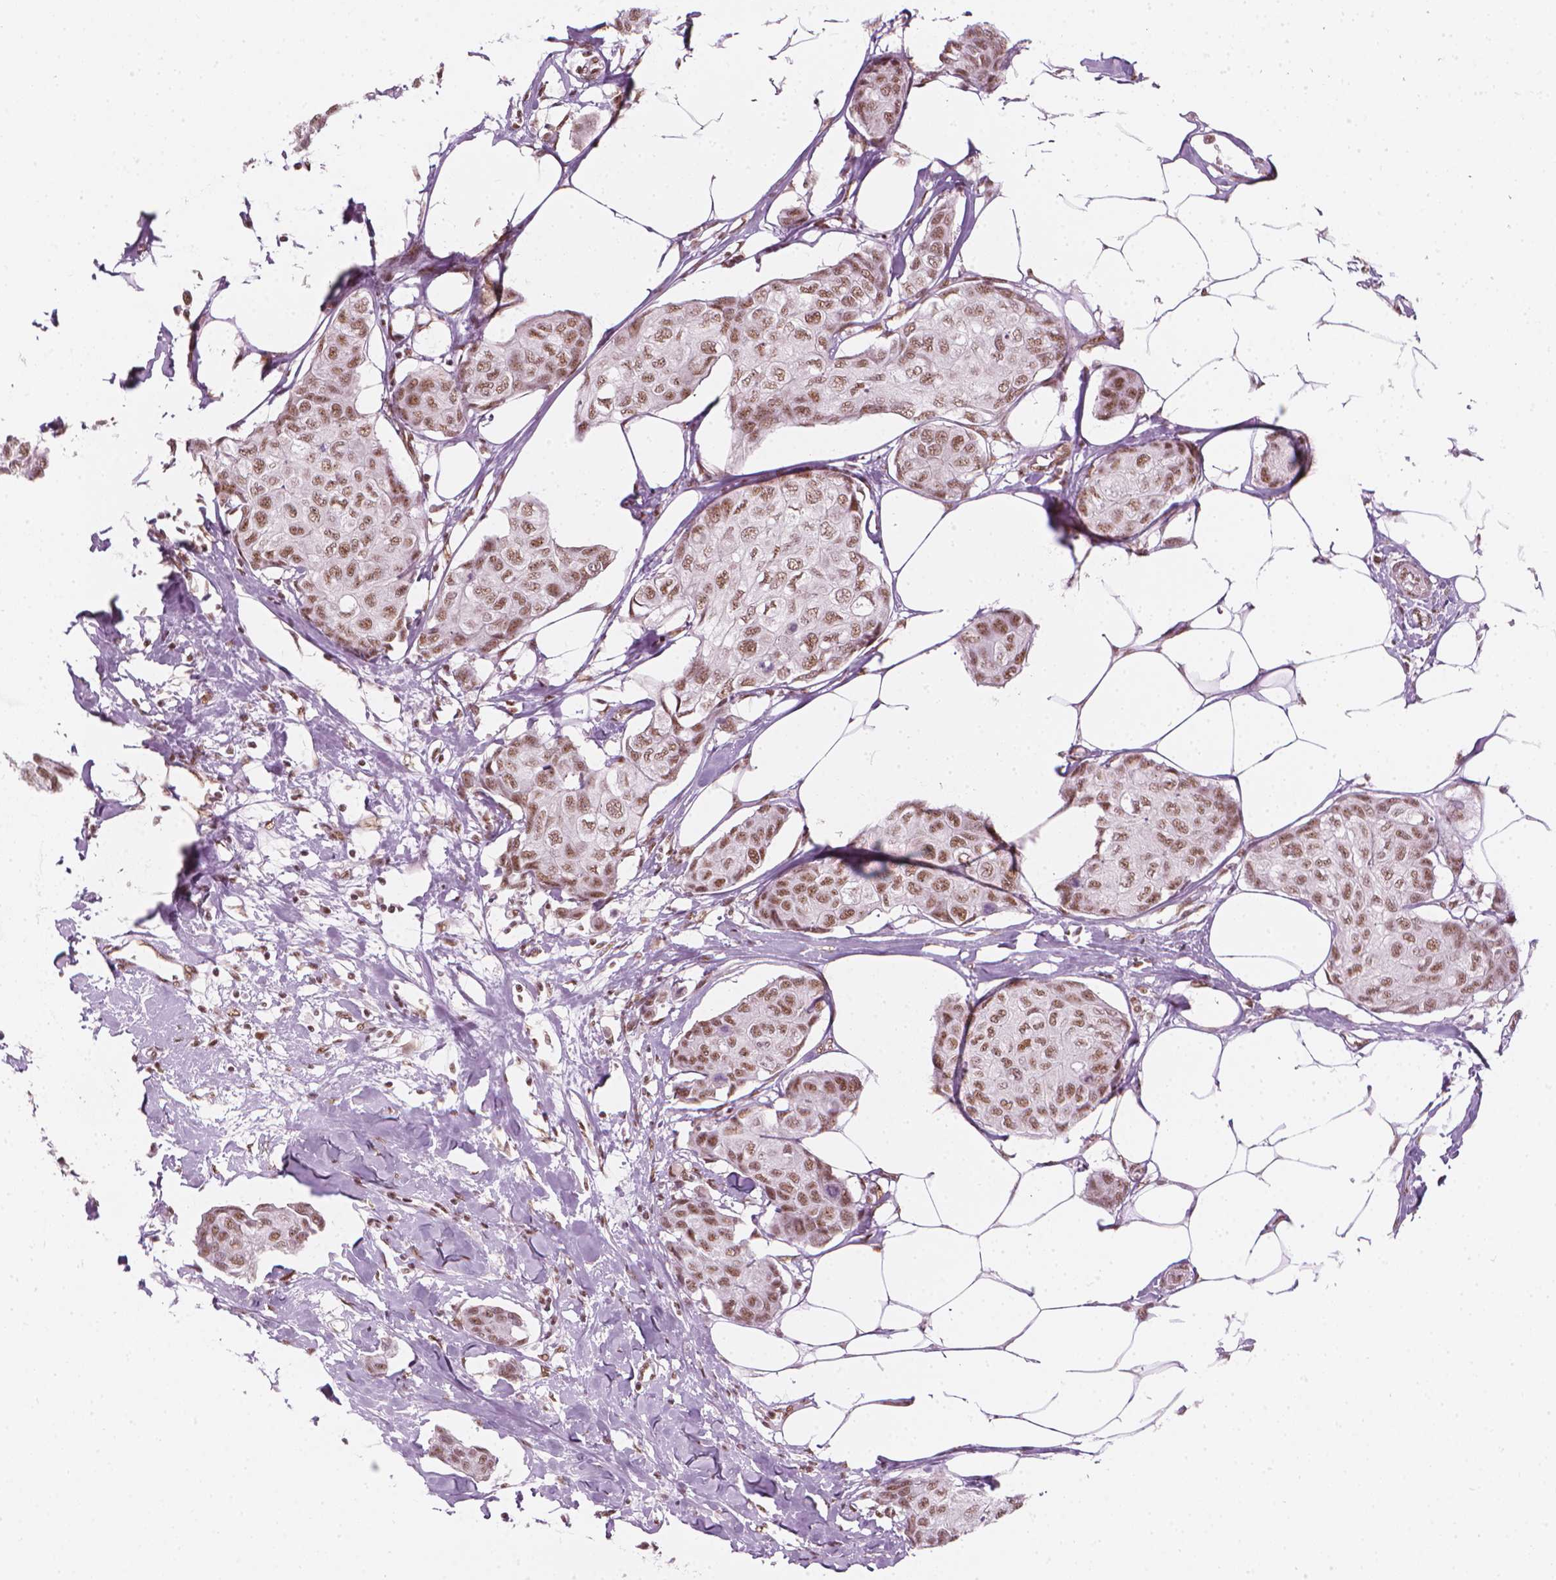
{"staining": {"intensity": "moderate", "quantity": ">75%", "location": "nuclear"}, "tissue": "breast cancer", "cell_type": "Tumor cells", "image_type": "cancer", "snomed": [{"axis": "morphology", "description": "Duct carcinoma"}, {"axis": "topography", "description": "Breast"}], "caption": "An image of human breast cancer (infiltrating ductal carcinoma) stained for a protein displays moderate nuclear brown staining in tumor cells. The staining was performed using DAB (3,3'-diaminobenzidine) to visualize the protein expression in brown, while the nuclei were stained in blue with hematoxylin (Magnification: 20x).", "gene": "ELF2", "patient": {"sex": "female", "age": 80}}